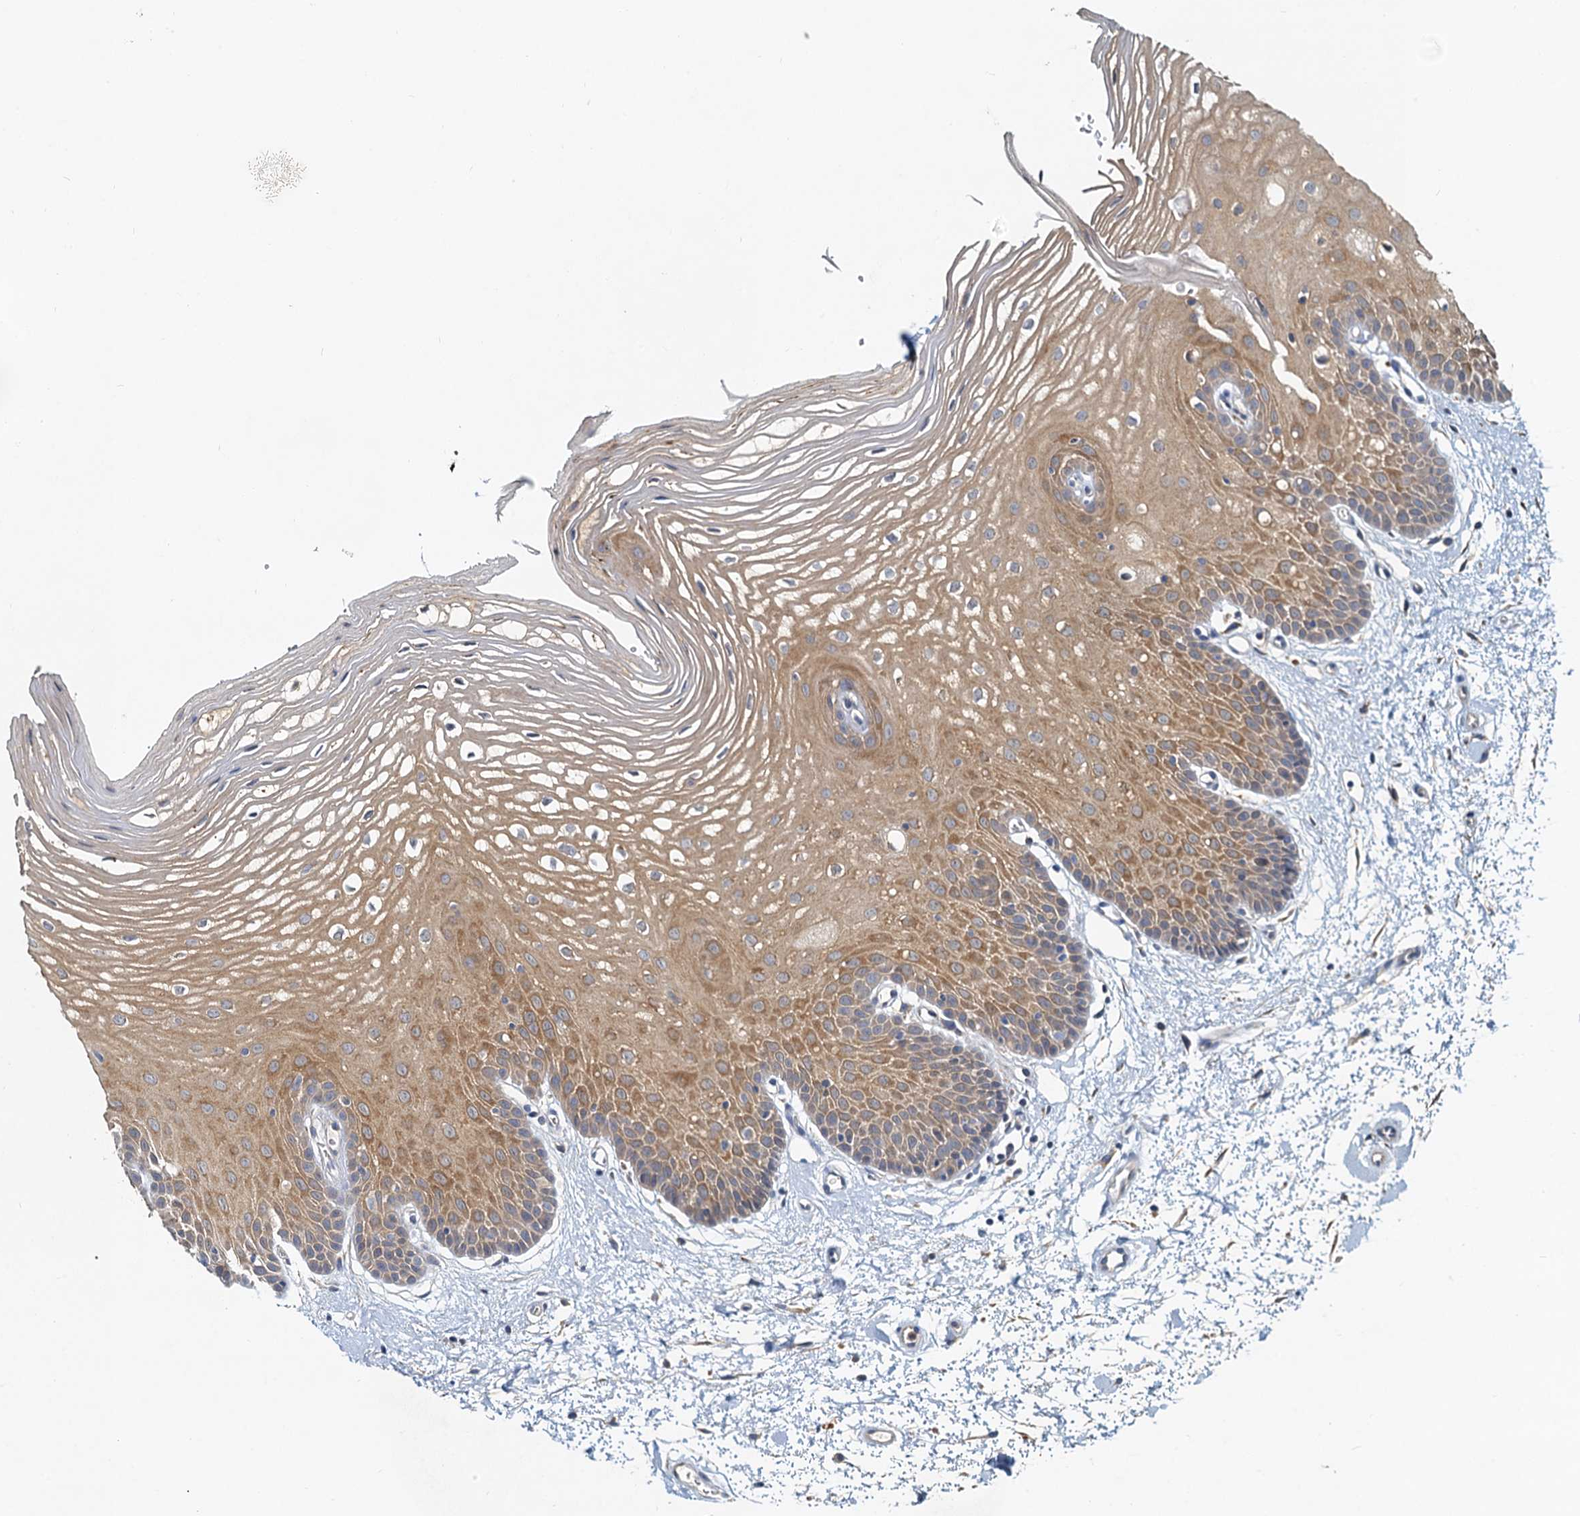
{"staining": {"intensity": "moderate", "quantity": ">75%", "location": "cytoplasmic/membranous"}, "tissue": "oral mucosa", "cell_type": "Squamous epithelial cells", "image_type": "normal", "snomed": [{"axis": "morphology", "description": "Normal tissue, NOS"}, {"axis": "topography", "description": "Oral tissue"}, {"axis": "topography", "description": "Tounge, NOS"}], "caption": "High-magnification brightfield microscopy of normal oral mucosa stained with DAB (3,3'-diaminobenzidine) (brown) and counterstained with hematoxylin (blue). squamous epithelial cells exhibit moderate cytoplasmic/membranous expression is identified in approximately>75% of cells.", "gene": "TOLLIP", "patient": {"sex": "female", "age": 73}}